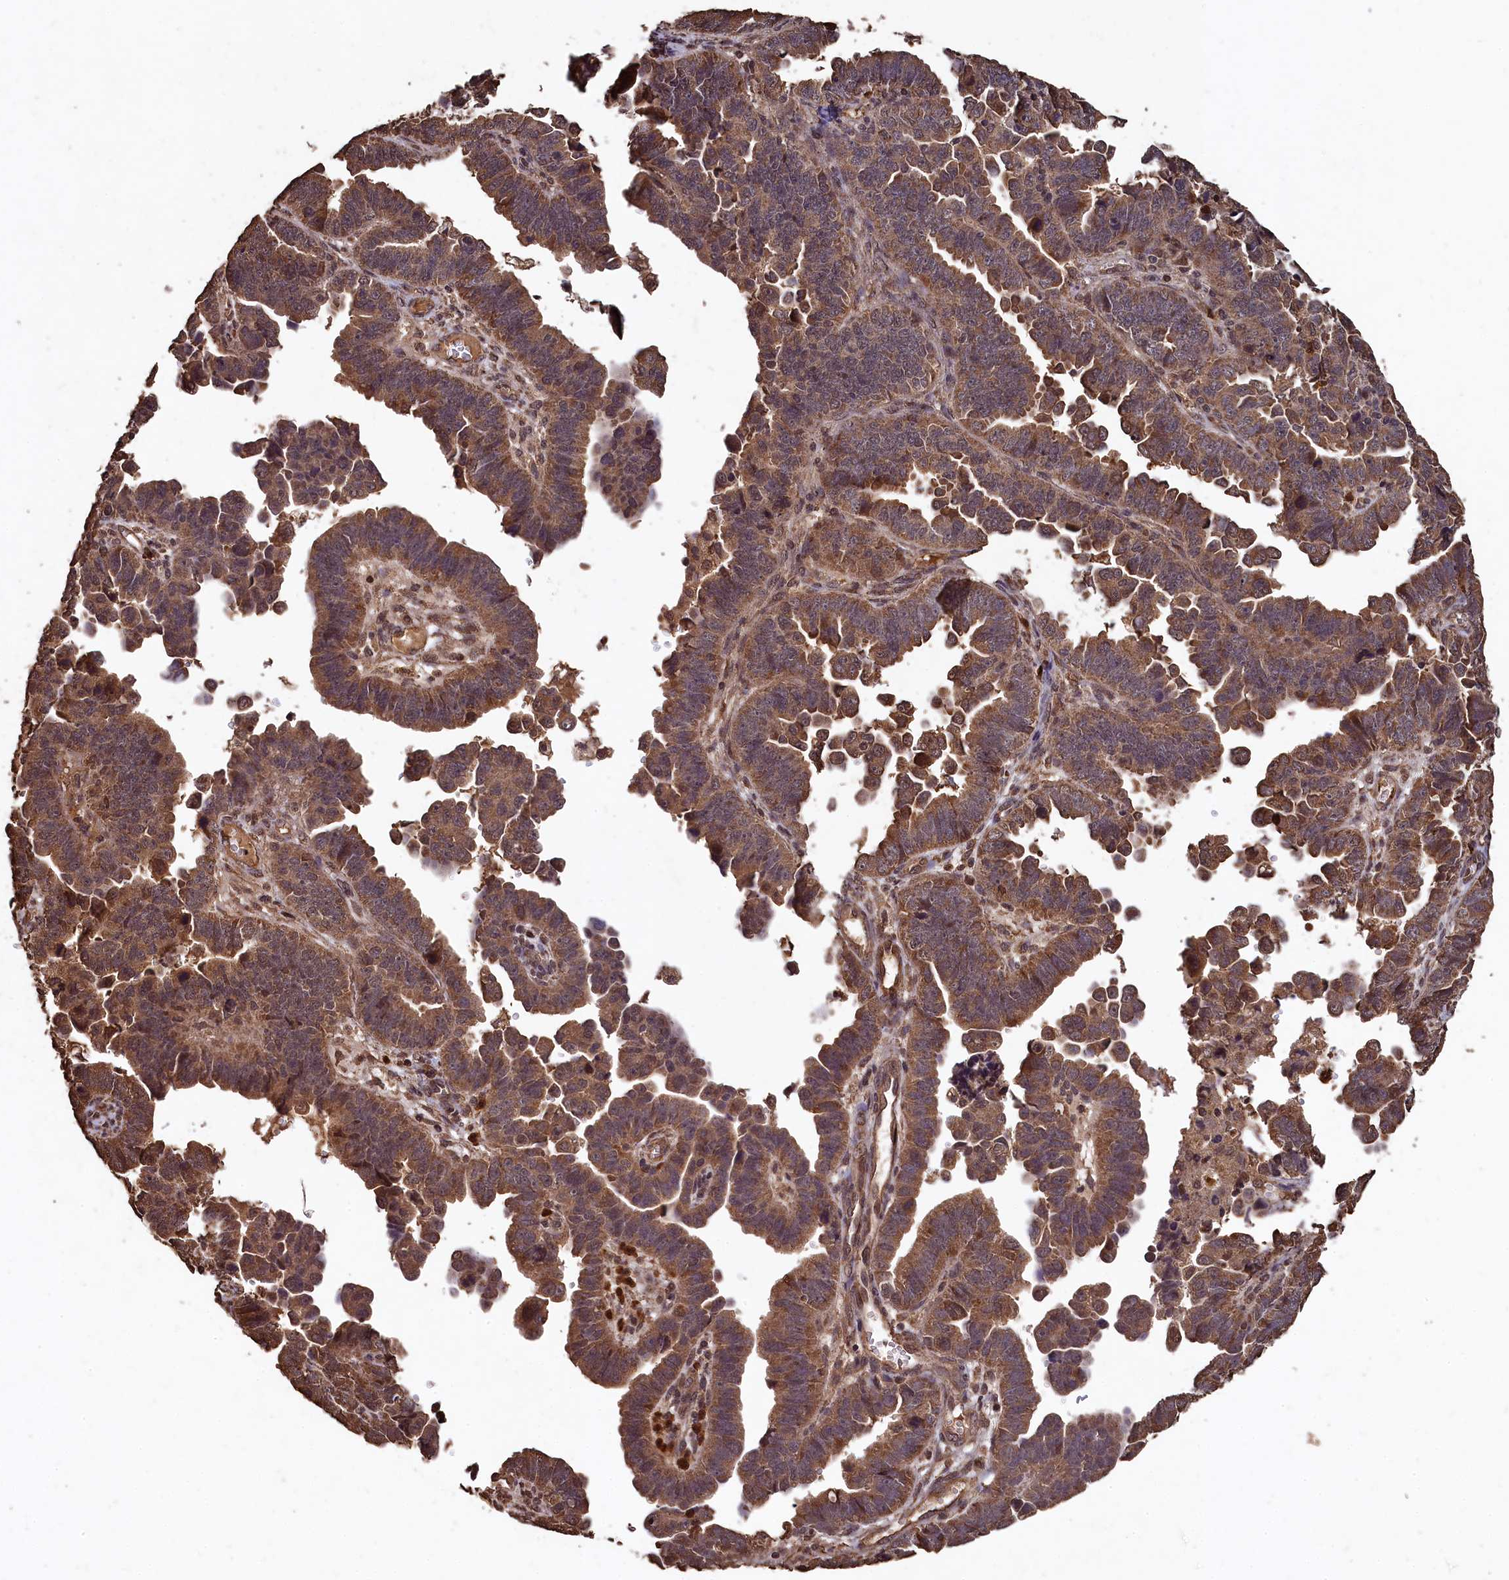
{"staining": {"intensity": "moderate", "quantity": ">75%", "location": "cytoplasmic/membranous,nuclear"}, "tissue": "endometrial cancer", "cell_type": "Tumor cells", "image_type": "cancer", "snomed": [{"axis": "morphology", "description": "Adenocarcinoma, NOS"}, {"axis": "topography", "description": "Endometrium"}], "caption": "IHC staining of endometrial cancer (adenocarcinoma), which reveals medium levels of moderate cytoplasmic/membranous and nuclear positivity in about >75% of tumor cells indicating moderate cytoplasmic/membranous and nuclear protein expression. The staining was performed using DAB (3,3'-diaminobenzidine) (brown) for protein detection and nuclei were counterstained in hematoxylin (blue).", "gene": "CEP57L1", "patient": {"sex": "female", "age": 75}}